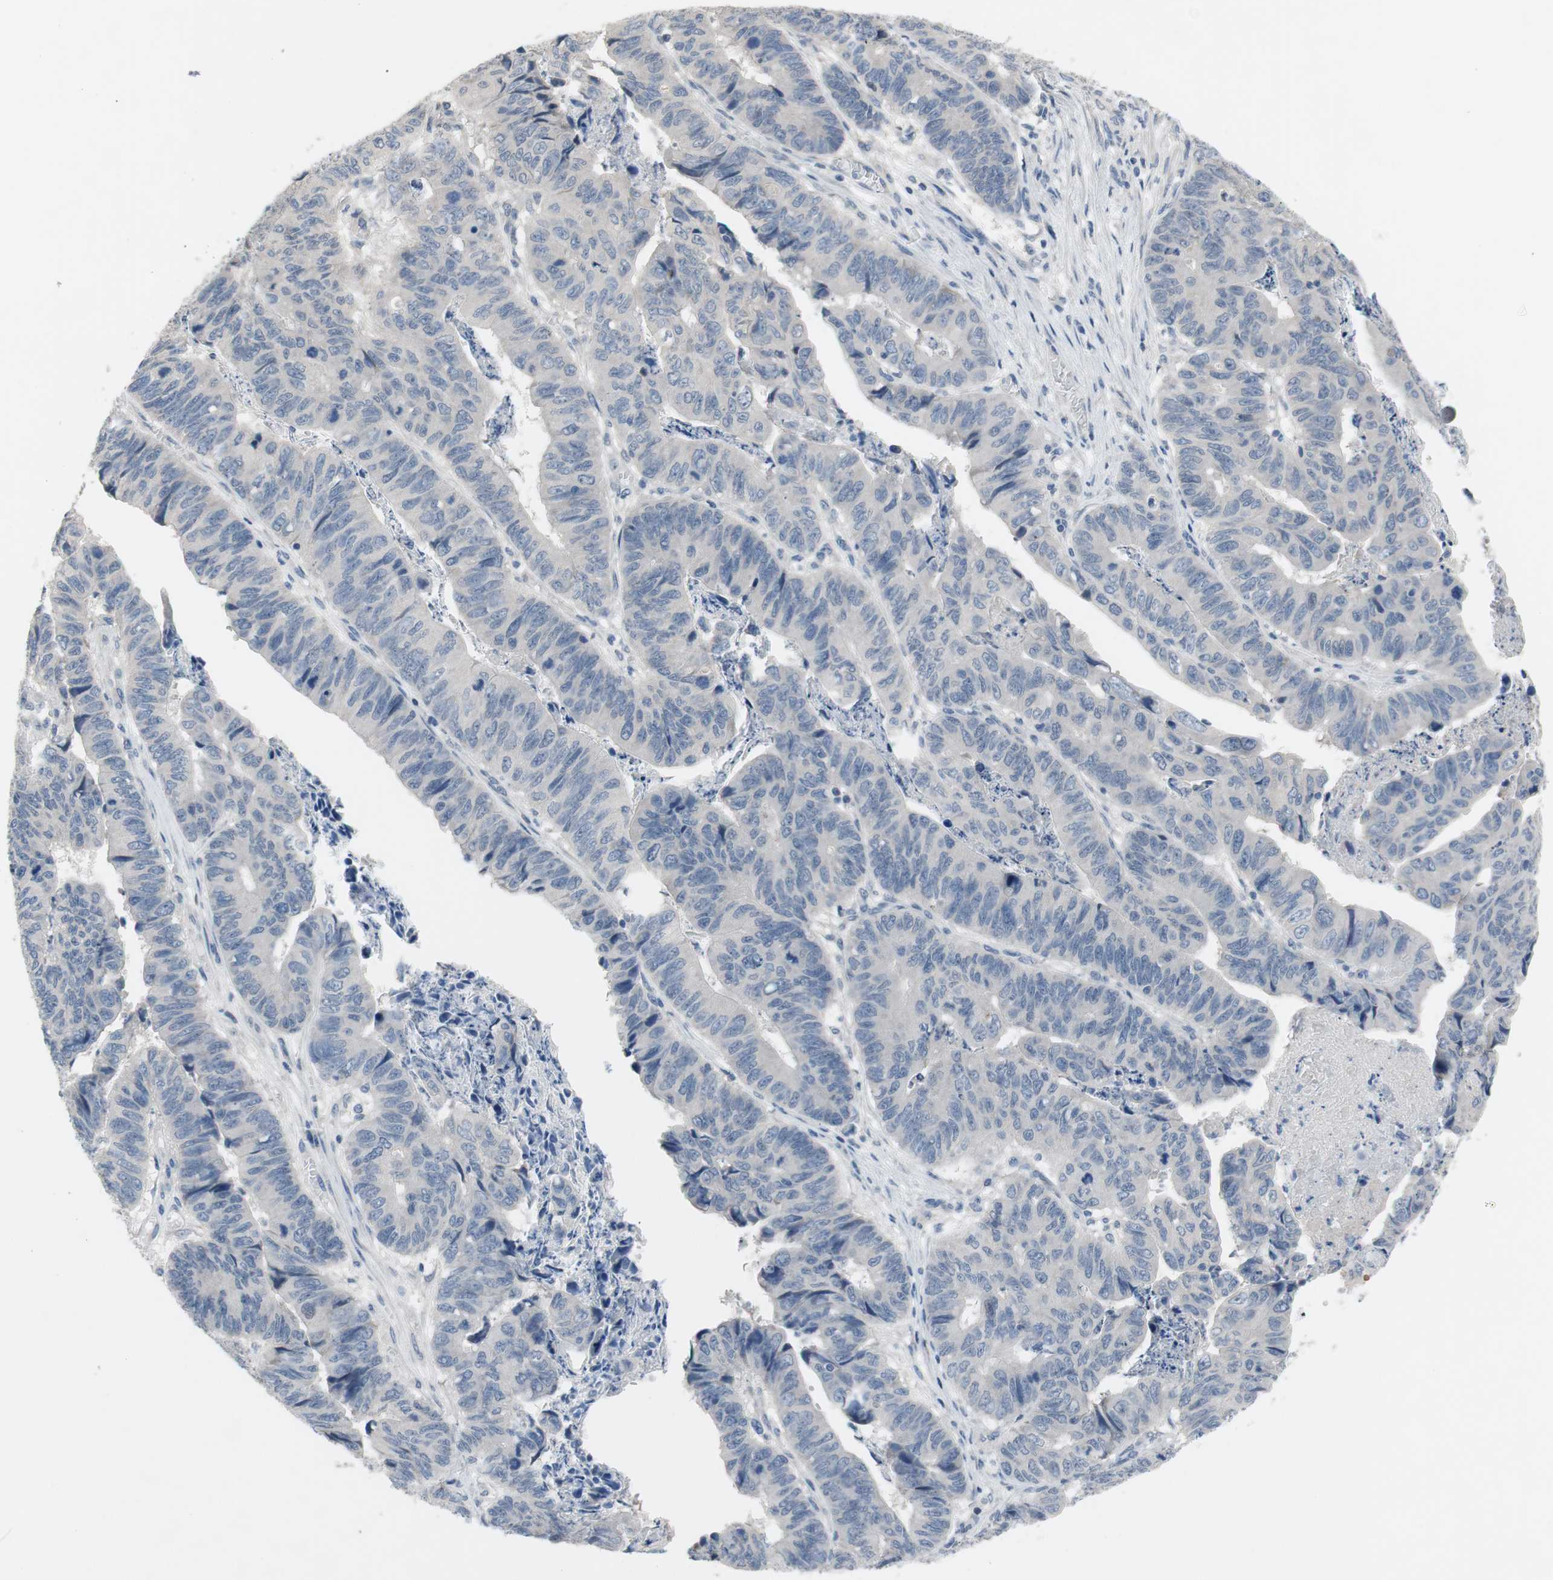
{"staining": {"intensity": "negative", "quantity": "none", "location": "none"}, "tissue": "stomach cancer", "cell_type": "Tumor cells", "image_type": "cancer", "snomed": [{"axis": "morphology", "description": "Adenocarcinoma, NOS"}, {"axis": "topography", "description": "Stomach, lower"}], "caption": "Tumor cells show no significant protein positivity in stomach cancer (adenocarcinoma). (Brightfield microscopy of DAB (3,3'-diaminobenzidine) IHC at high magnification).", "gene": "TACR3", "patient": {"sex": "male", "age": 77}}